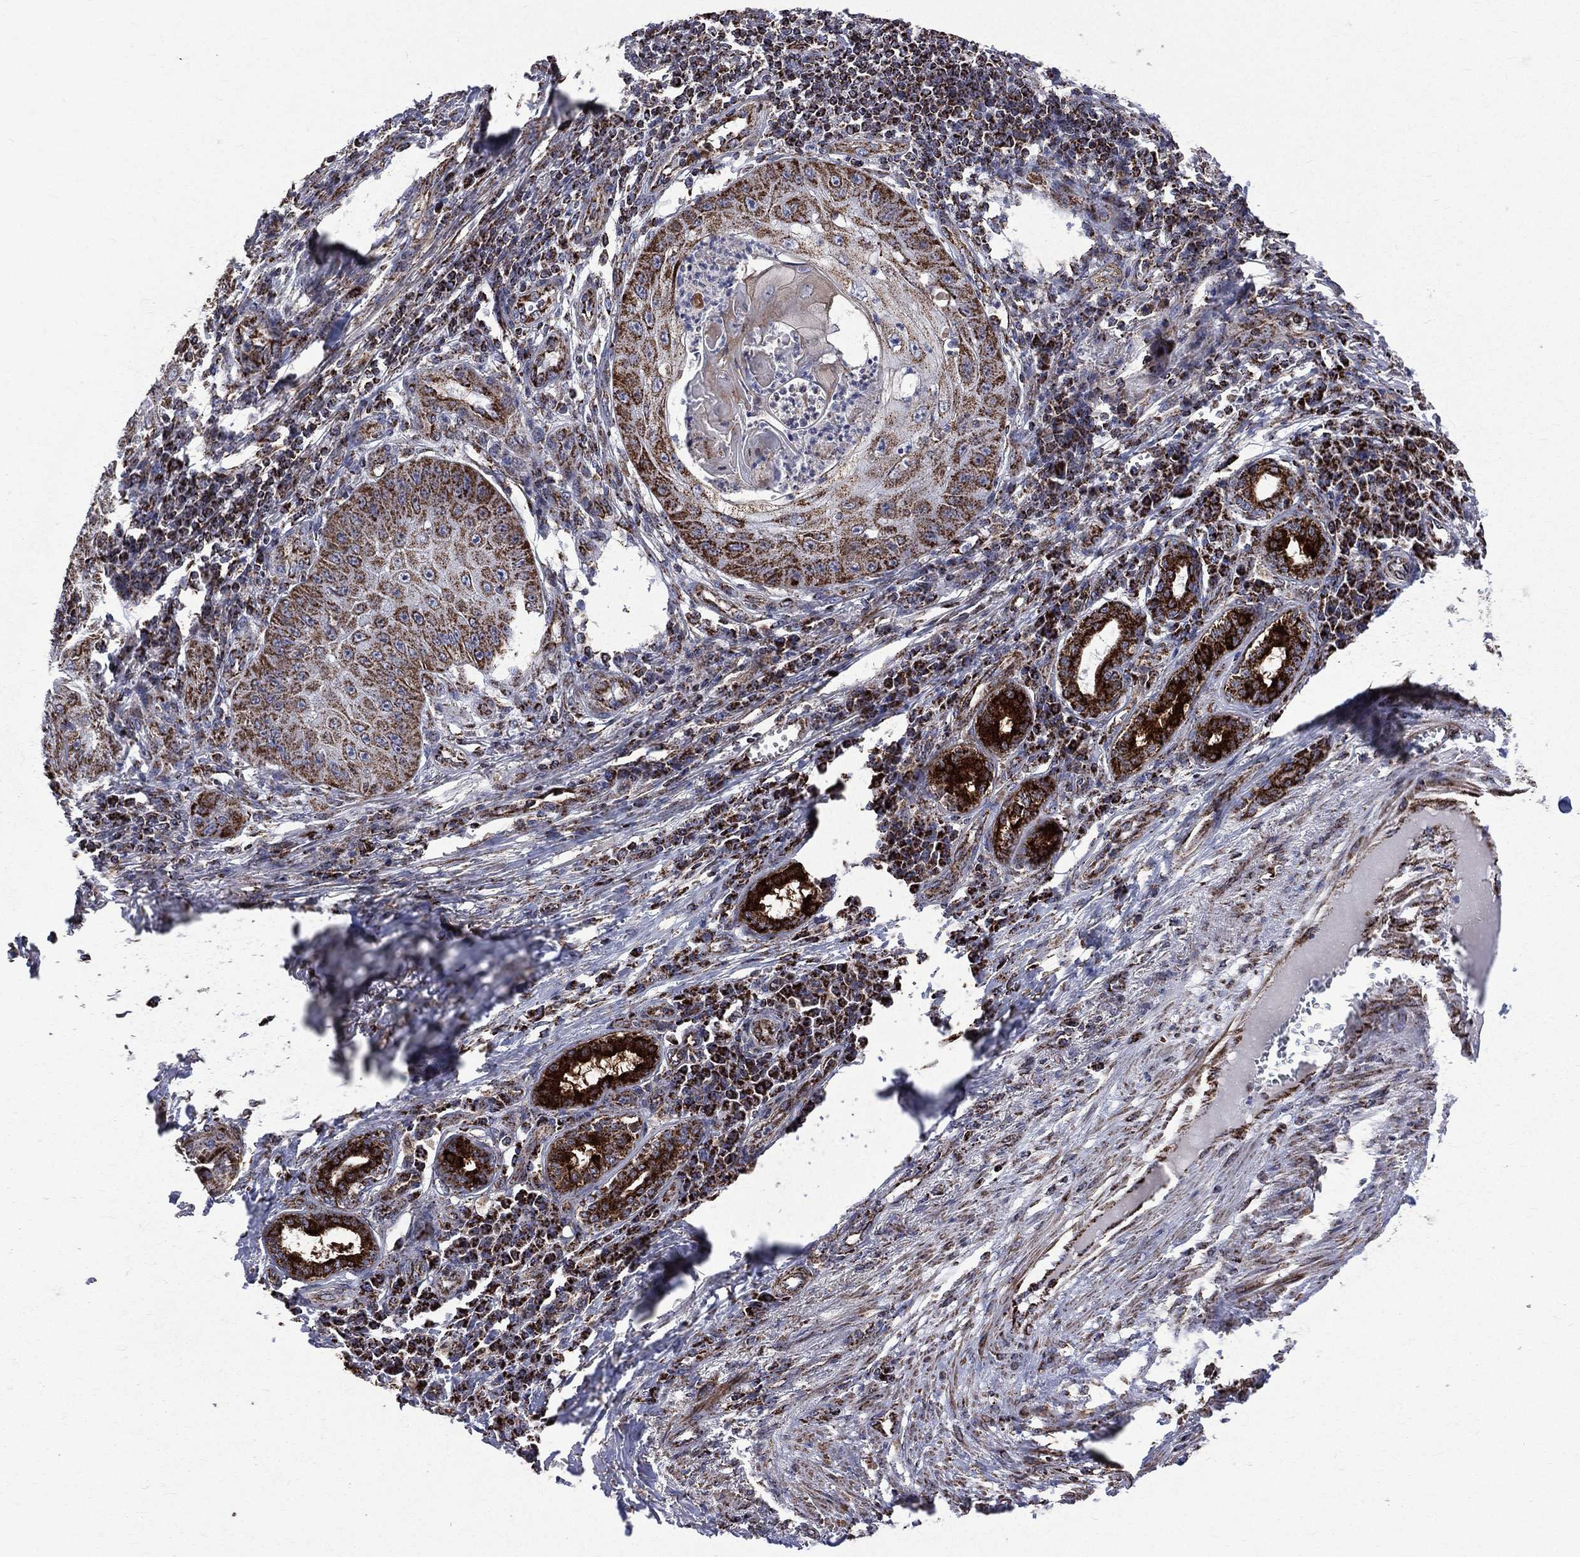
{"staining": {"intensity": "strong", "quantity": ">75%", "location": "cytoplasmic/membranous"}, "tissue": "skin cancer", "cell_type": "Tumor cells", "image_type": "cancer", "snomed": [{"axis": "morphology", "description": "Squamous cell carcinoma, NOS"}, {"axis": "topography", "description": "Skin"}], "caption": "A brown stain labels strong cytoplasmic/membranous expression of a protein in human skin cancer tumor cells.", "gene": "GOT2", "patient": {"sex": "male", "age": 70}}